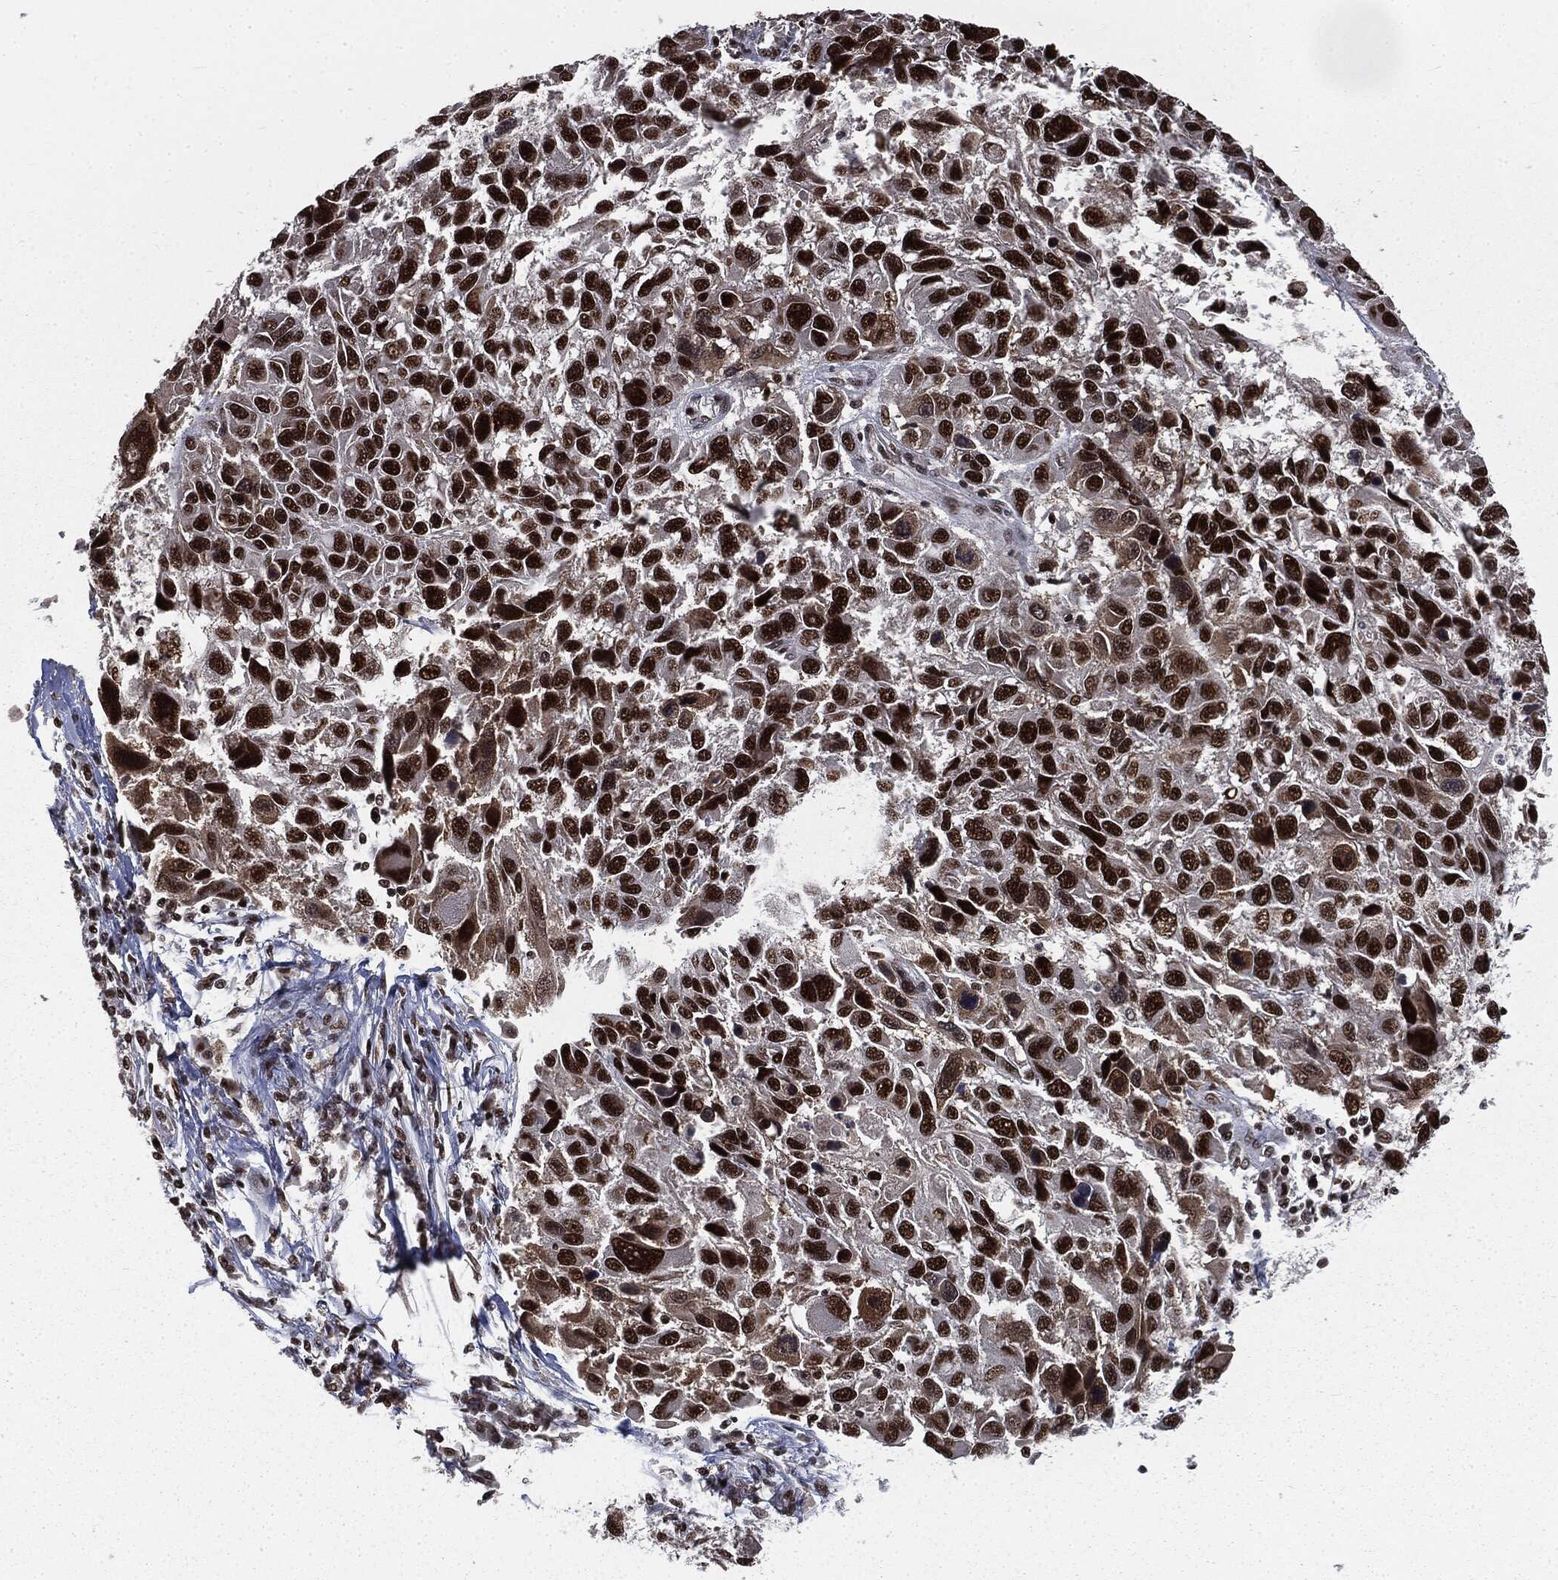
{"staining": {"intensity": "strong", "quantity": ">75%", "location": "nuclear"}, "tissue": "melanoma", "cell_type": "Tumor cells", "image_type": "cancer", "snomed": [{"axis": "morphology", "description": "Malignant melanoma, NOS"}, {"axis": "topography", "description": "Skin"}], "caption": "Melanoma tissue exhibits strong nuclear positivity in about >75% of tumor cells", "gene": "DPH2", "patient": {"sex": "male", "age": 53}}